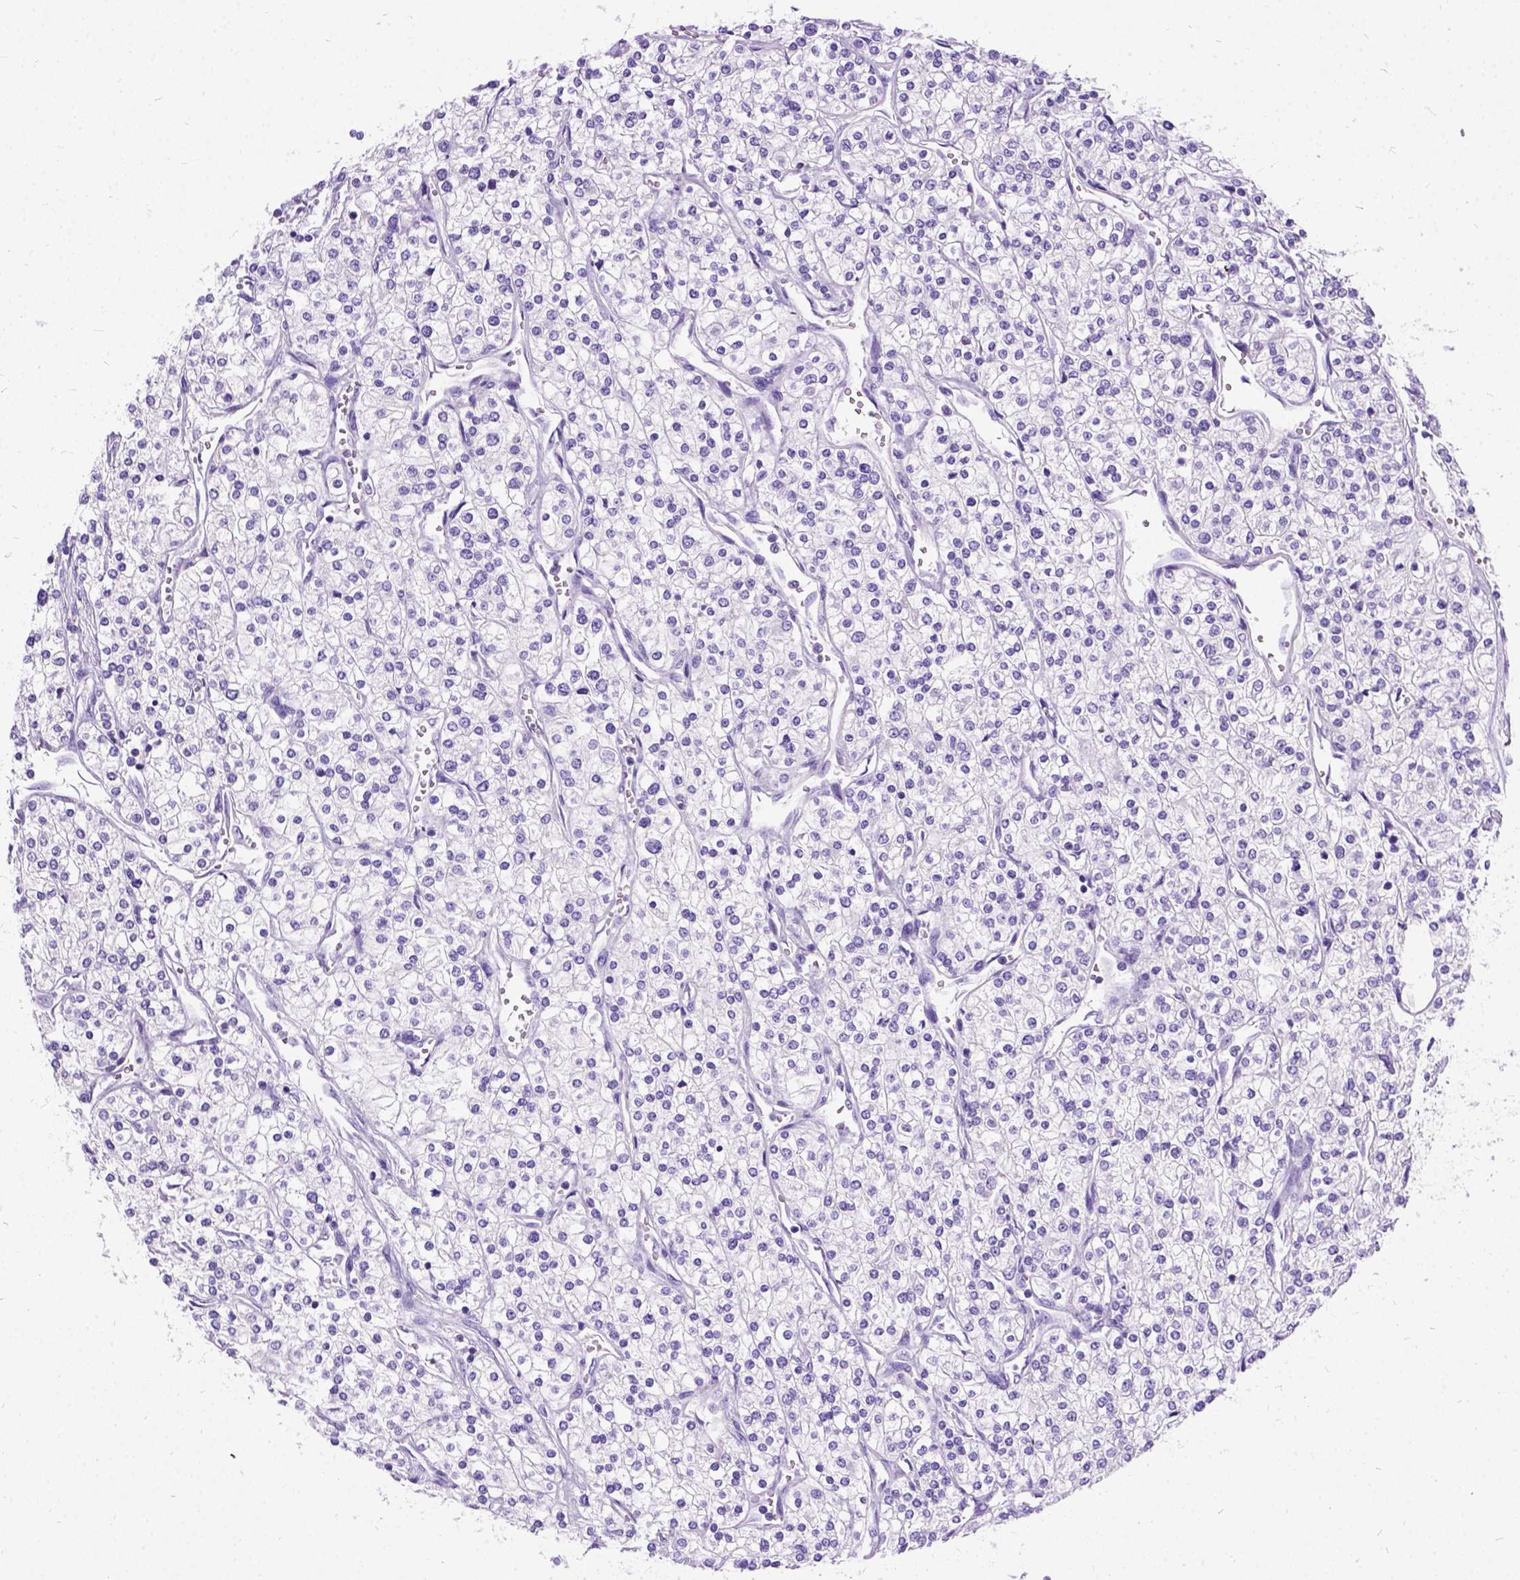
{"staining": {"intensity": "negative", "quantity": "none", "location": "none"}, "tissue": "renal cancer", "cell_type": "Tumor cells", "image_type": "cancer", "snomed": [{"axis": "morphology", "description": "Adenocarcinoma, NOS"}, {"axis": "topography", "description": "Kidney"}], "caption": "This is an immunohistochemistry (IHC) micrograph of renal cancer. There is no positivity in tumor cells.", "gene": "PRG2", "patient": {"sex": "male", "age": 80}}